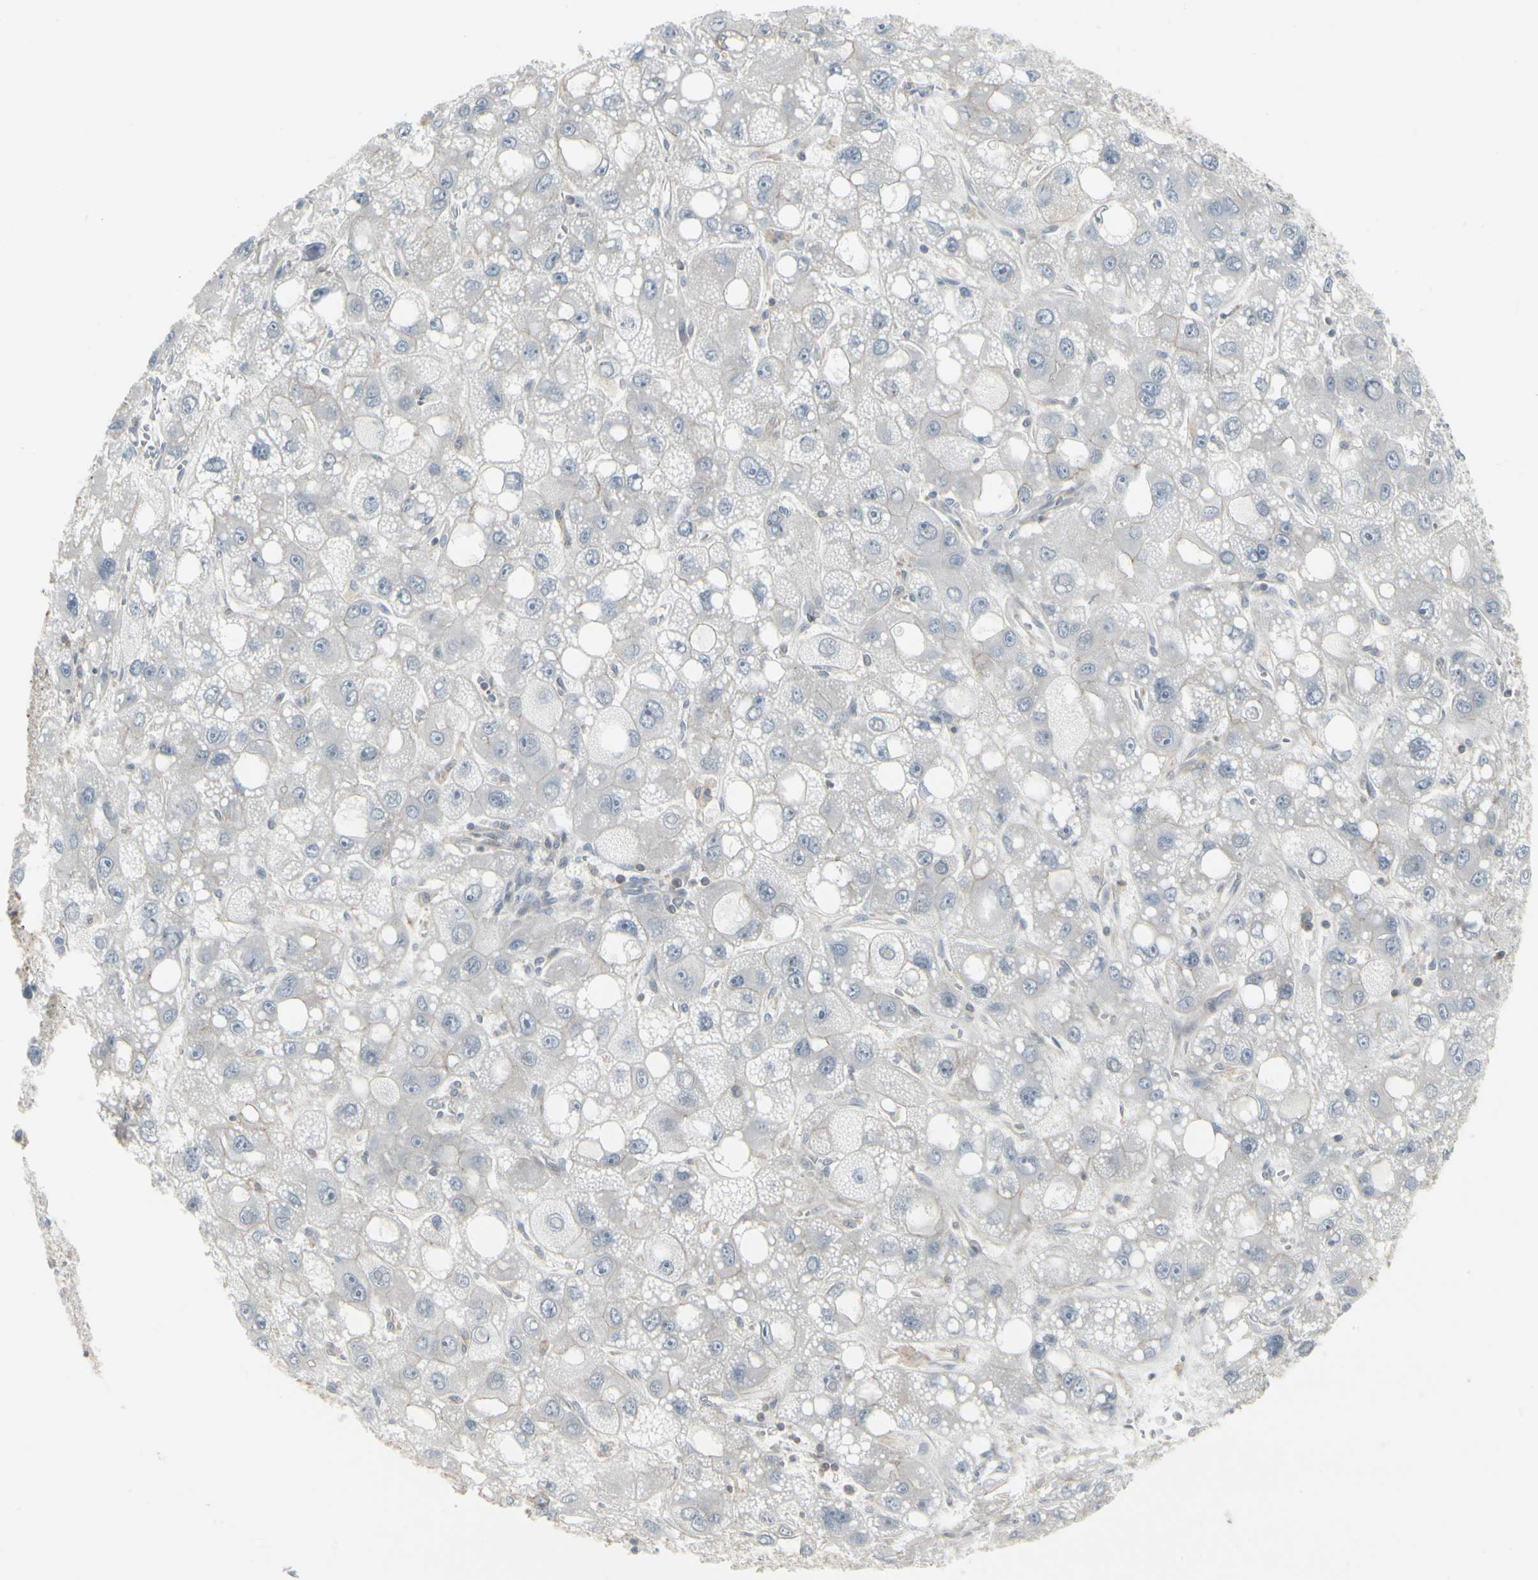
{"staining": {"intensity": "negative", "quantity": "none", "location": "none"}, "tissue": "liver cancer", "cell_type": "Tumor cells", "image_type": "cancer", "snomed": [{"axis": "morphology", "description": "Carcinoma, Hepatocellular, NOS"}, {"axis": "topography", "description": "Liver"}], "caption": "Protein analysis of hepatocellular carcinoma (liver) demonstrates no significant expression in tumor cells.", "gene": "EPS15", "patient": {"sex": "male", "age": 55}}